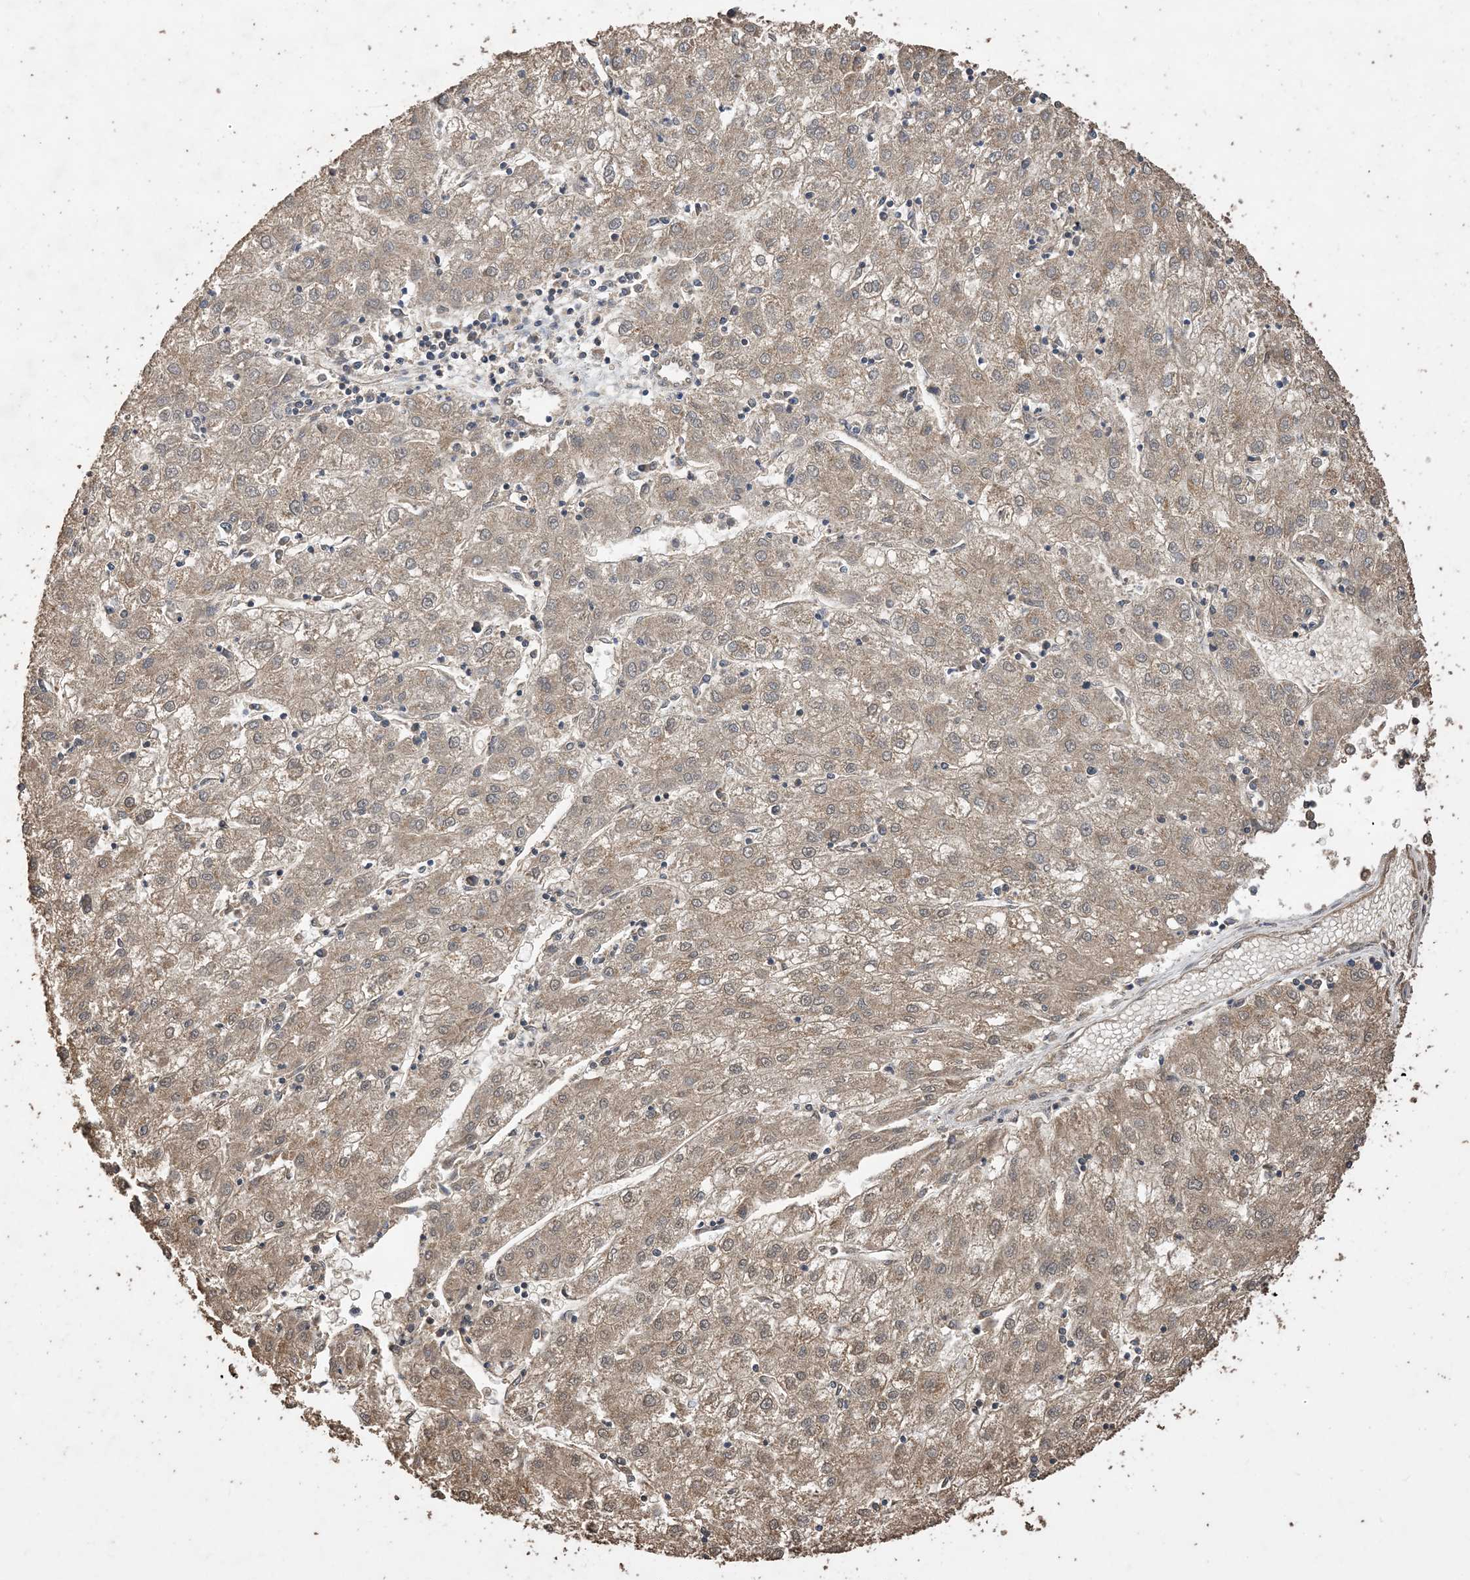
{"staining": {"intensity": "weak", "quantity": ">75%", "location": "cytoplasmic/membranous"}, "tissue": "liver cancer", "cell_type": "Tumor cells", "image_type": "cancer", "snomed": [{"axis": "morphology", "description": "Carcinoma, Hepatocellular, NOS"}, {"axis": "topography", "description": "Liver"}], "caption": "About >75% of tumor cells in liver cancer display weak cytoplasmic/membranous protein staining as visualized by brown immunohistochemical staining.", "gene": "ZKSCAN5", "patient": {"sex": "male", "age": 72}}